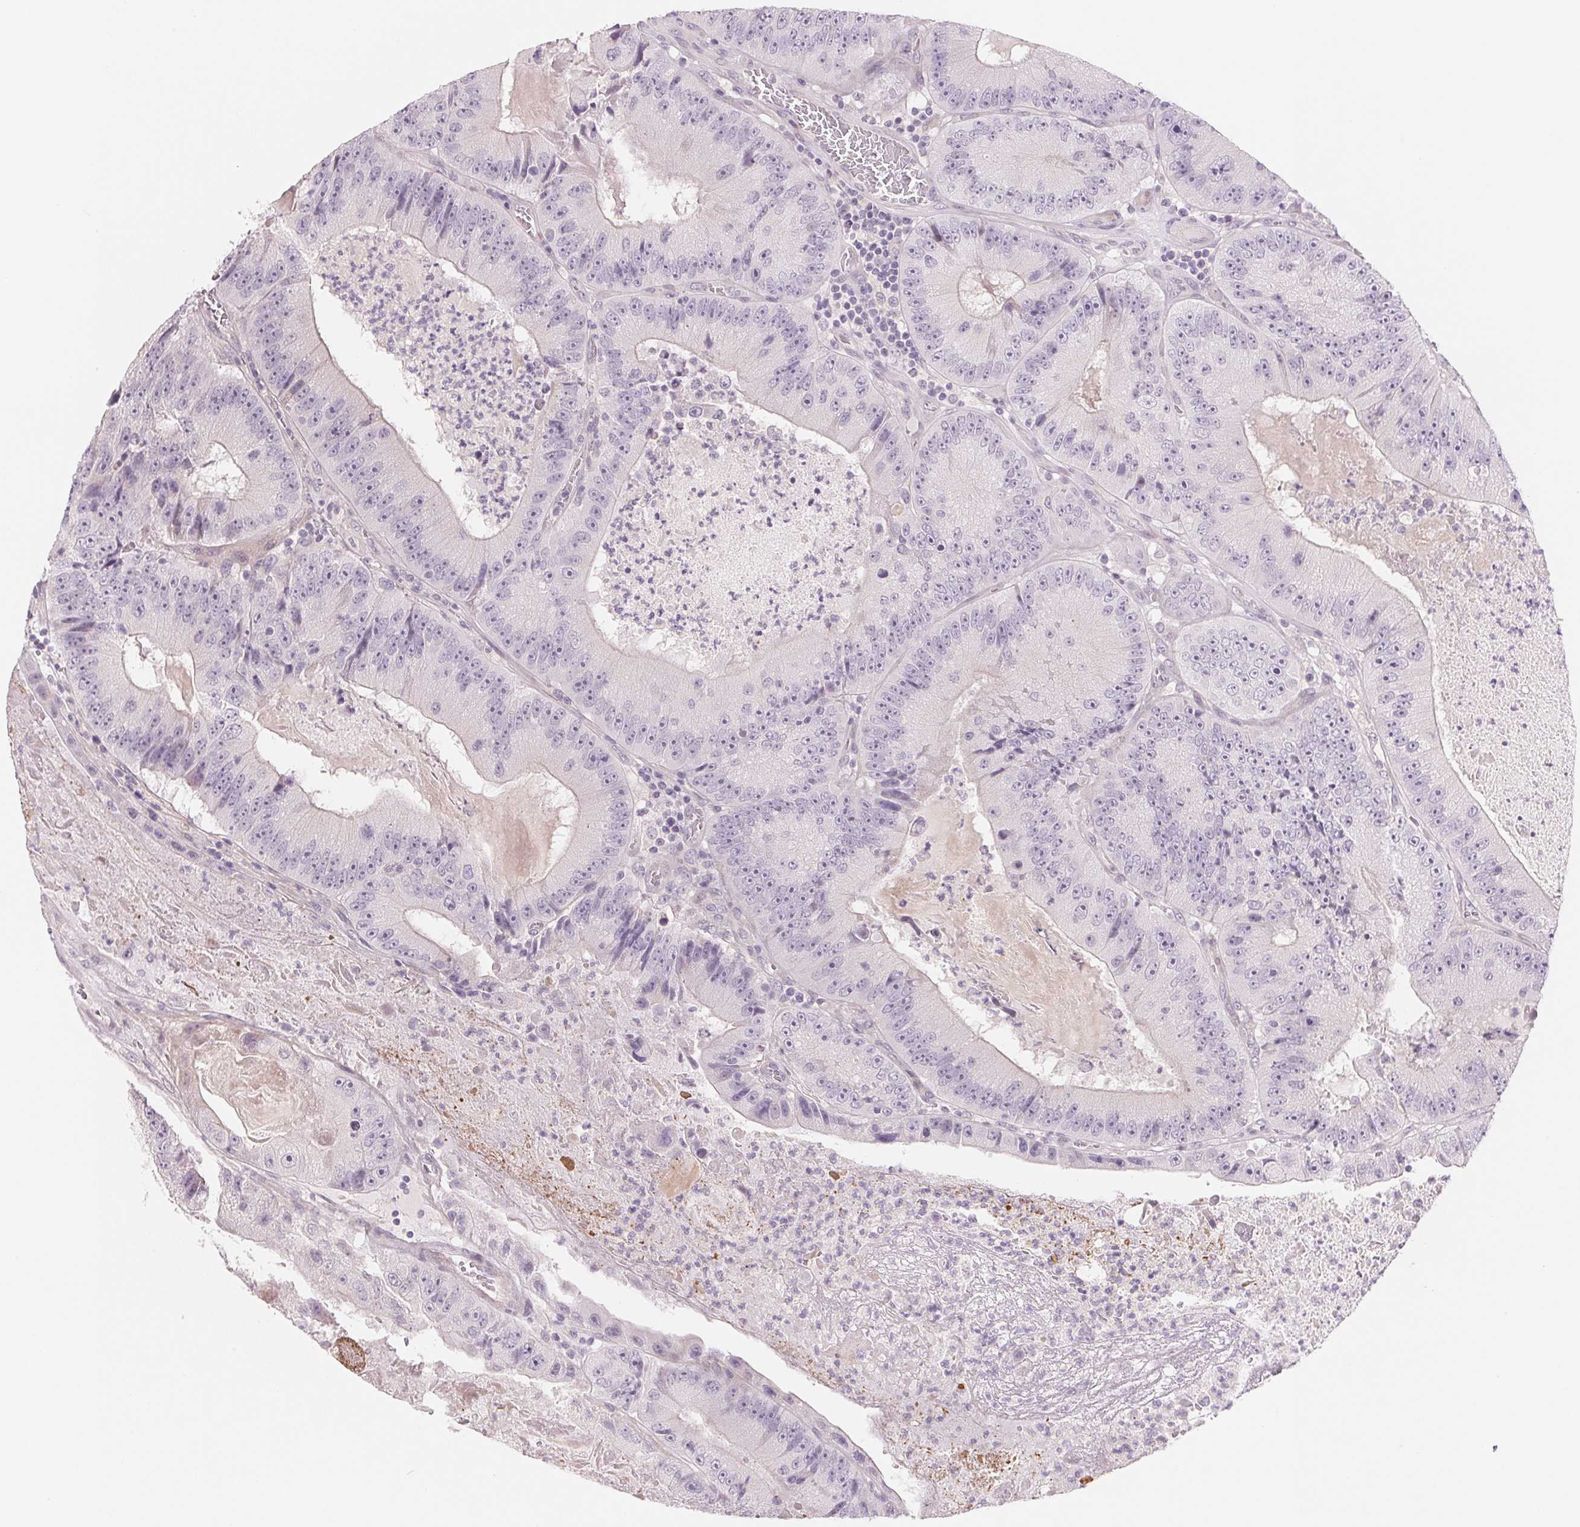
{"staining": {"intensity": "negative", "quantity": "none", "location": "none"}, "tissue": "colorectal cancer", "cell_type": "Tumor cells", "image_type": "cancer", "snomed": [{"axis": "morphology", "description": "Adenocarcinoma, NOS"}, {"axis": "topography", "description": "Colon"}], "caption": "Tumor cells are negative for brown protein staining in colorectal cancer.", "gene": "CCDC168", "patient": {"sex": "female", "age": 86}}